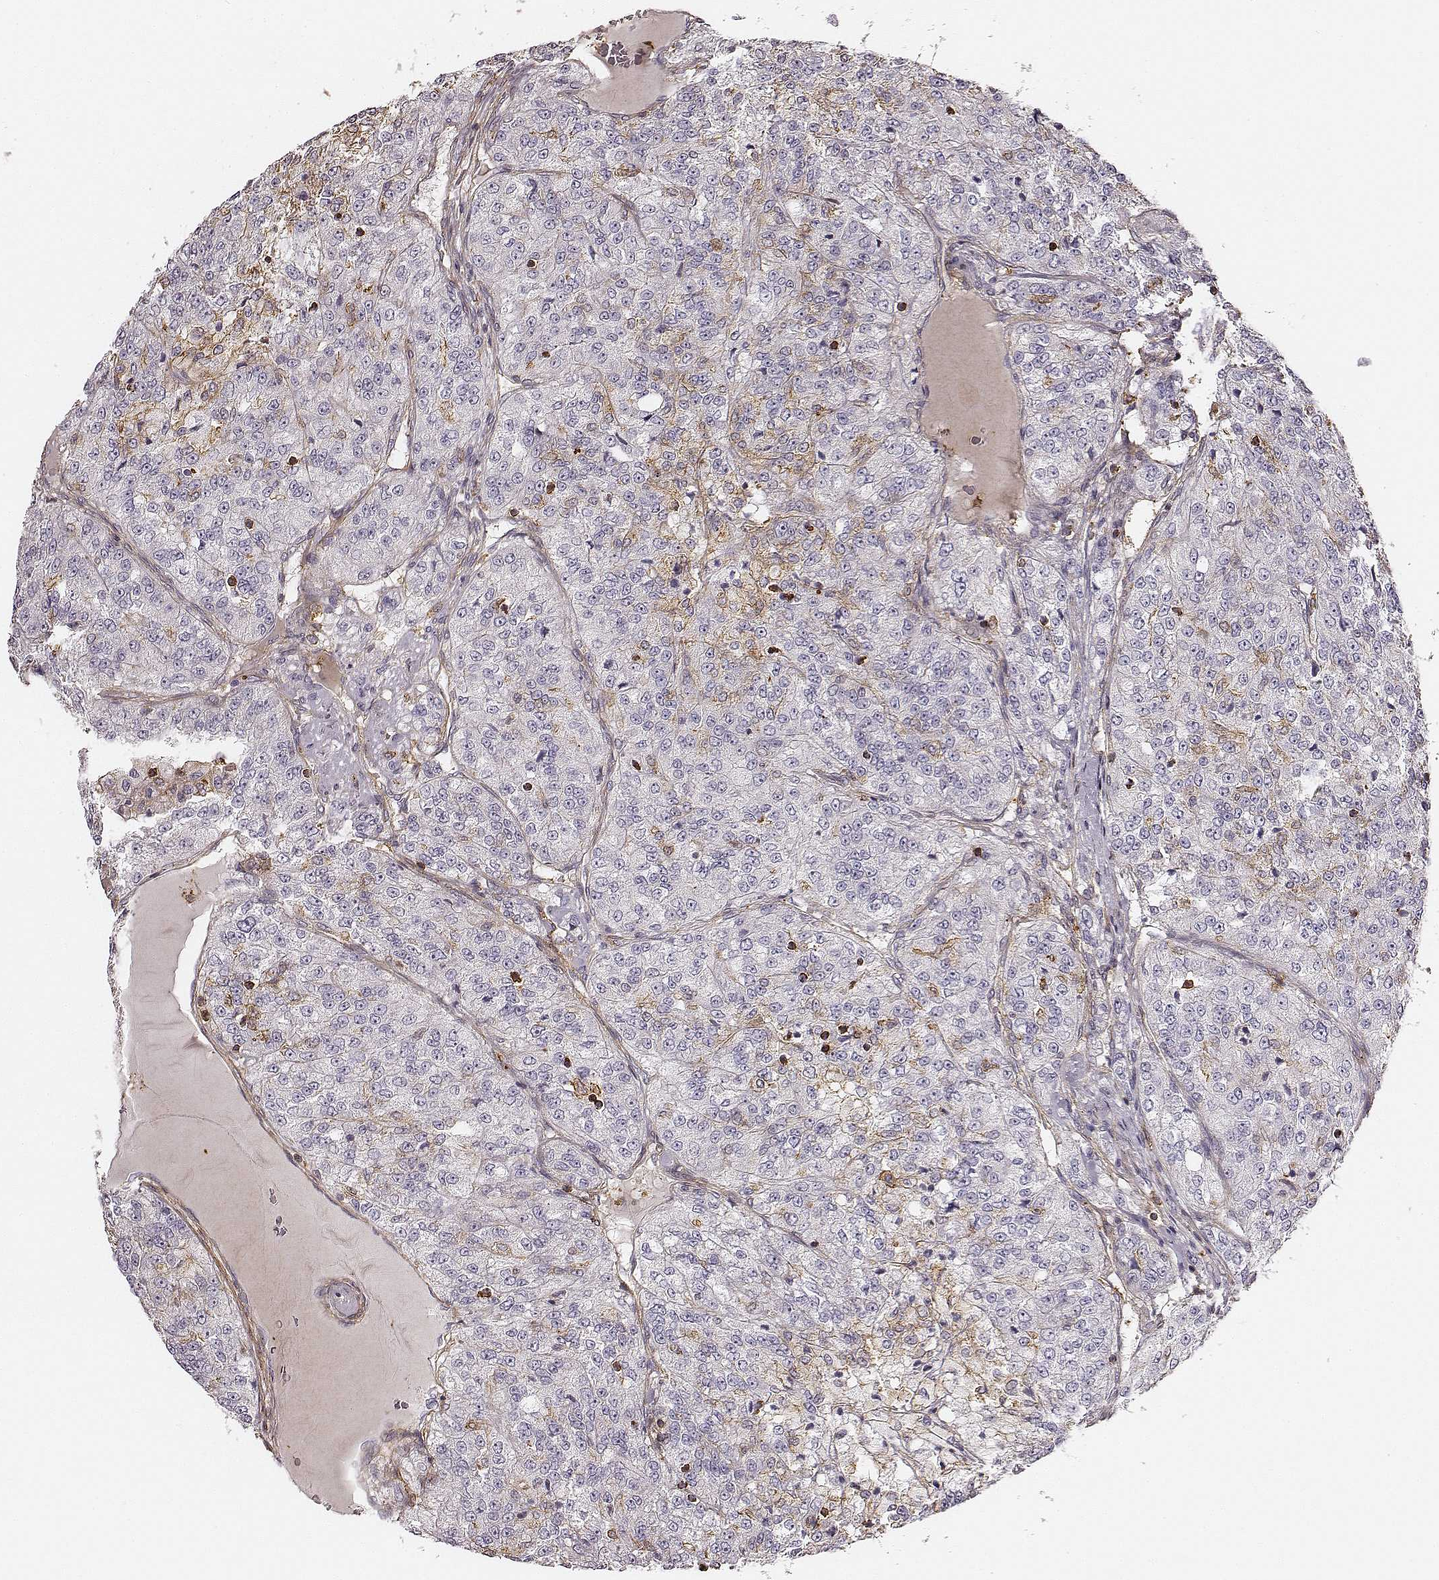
{"staining": {"intensity": "negative", "quantity": "none", "location": "none"}, "tissue": "renal cancer", "cell_type": "Tumor cells", "image_type": "cancer", "snomed": [{"axis": "morphology", "description": "Adenocarcinoma, NOS"}, {"axis": "topography", "description": "Kidney"}], "caption": "The immunohistochemistry (IHC) micrograph has no significant expression in tumor cells of adenocarcinoma (renal) tissue. (DAB (3,3'-diaminobenzidine) immunohistochemistry with hematoxylin counter stain).", "gene": "ZYX", "patient": {"sex": "female", "age": 63}}